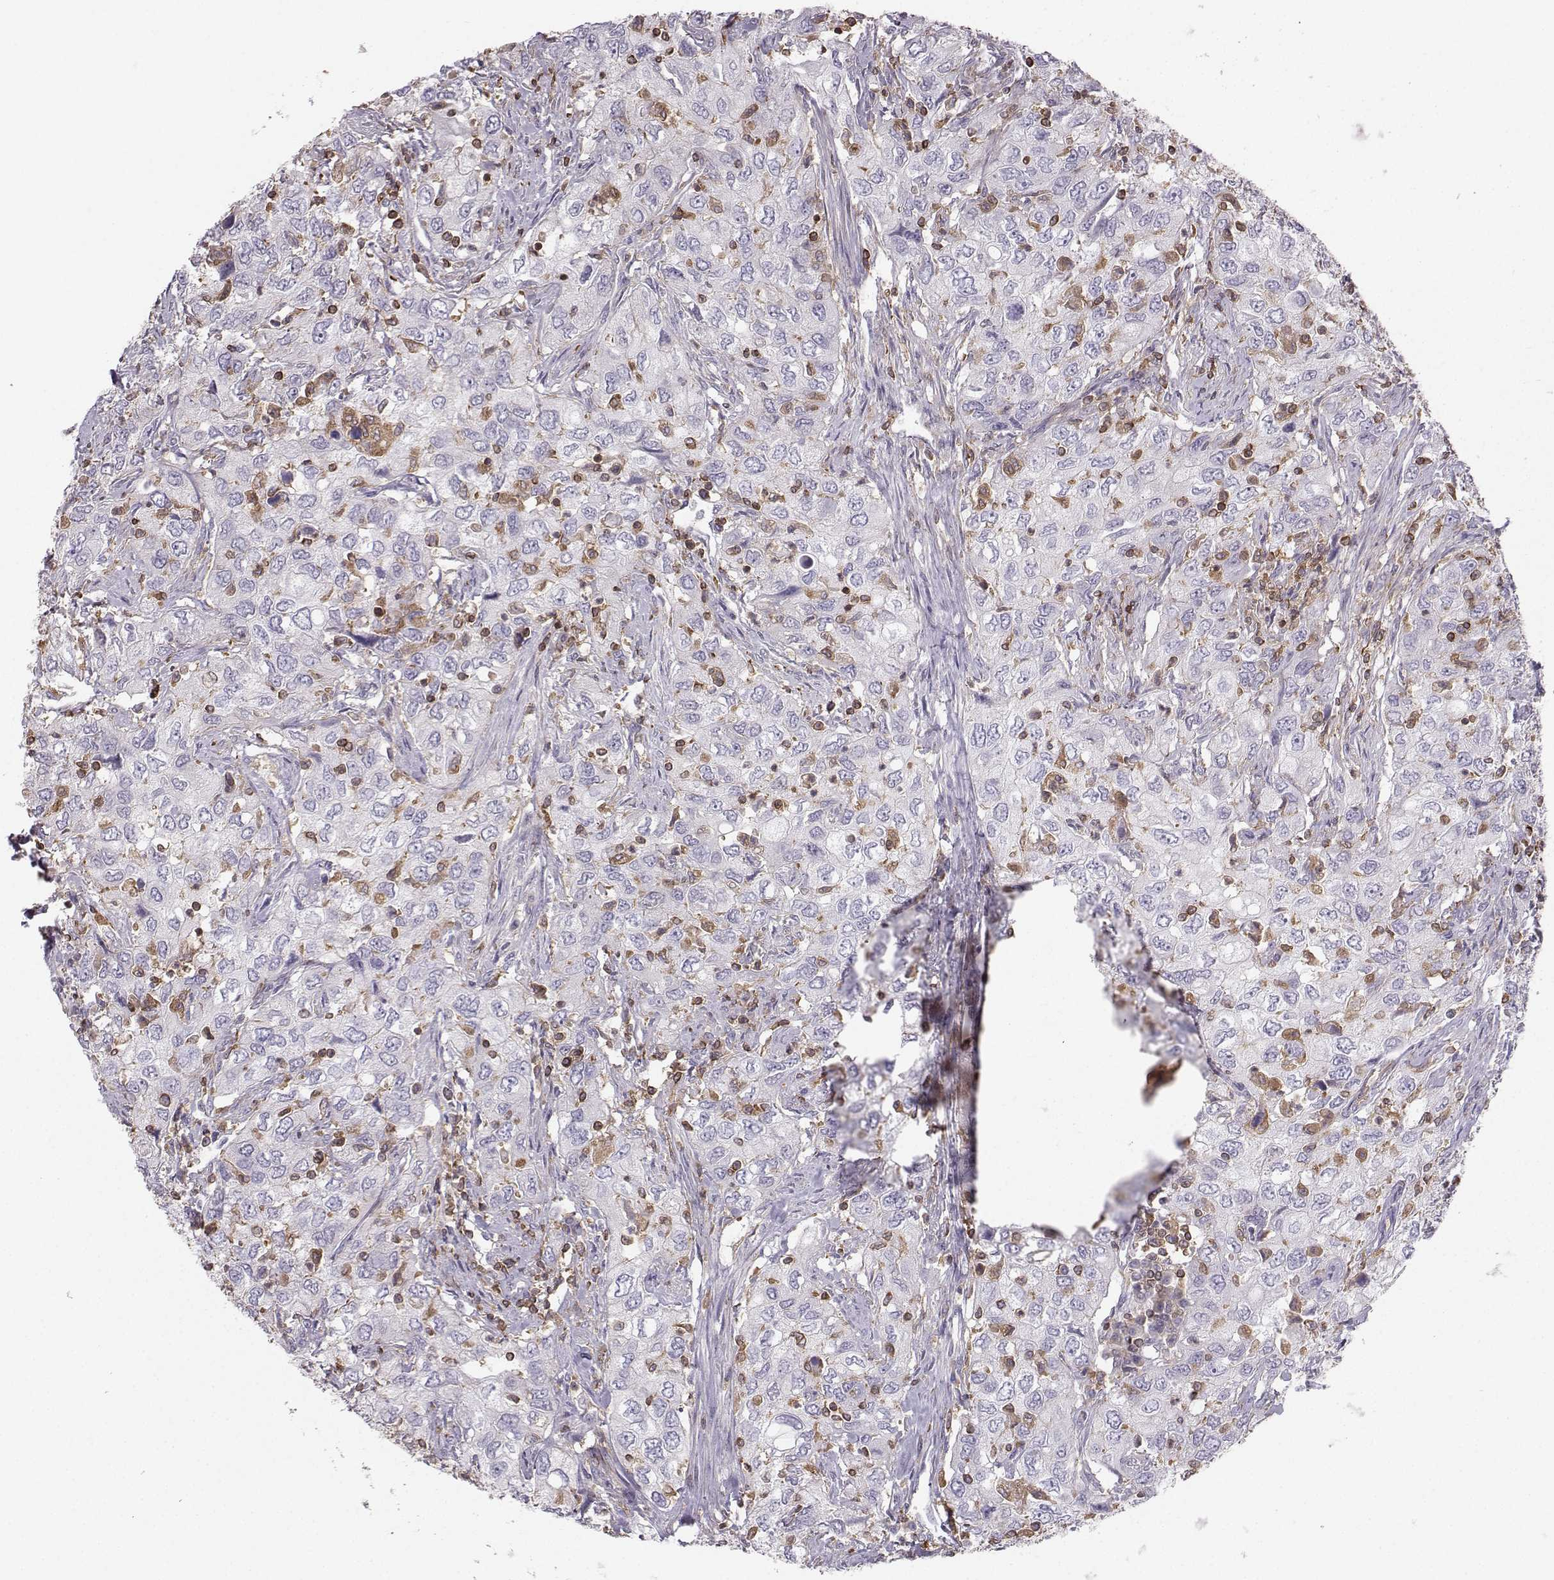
{"staining": {"intensity": "negative", "quantity": "none", "location": "none"}, "tissue": "urothelial cancer", "cell_type": "Tumor cells", "image_type": "cancer", "snomed": [{"axis": "morphology", "description": "Urothelial carcinoma, High grade"}, {"axis": "topography", "description": "Urinary bladder"}], "caption": "Tumor cells show no significant protein positivity in urothelial carcinoma (high-grade).", "gene": "ZBTB32", "patient": {"sex": "male", "age": 76}}